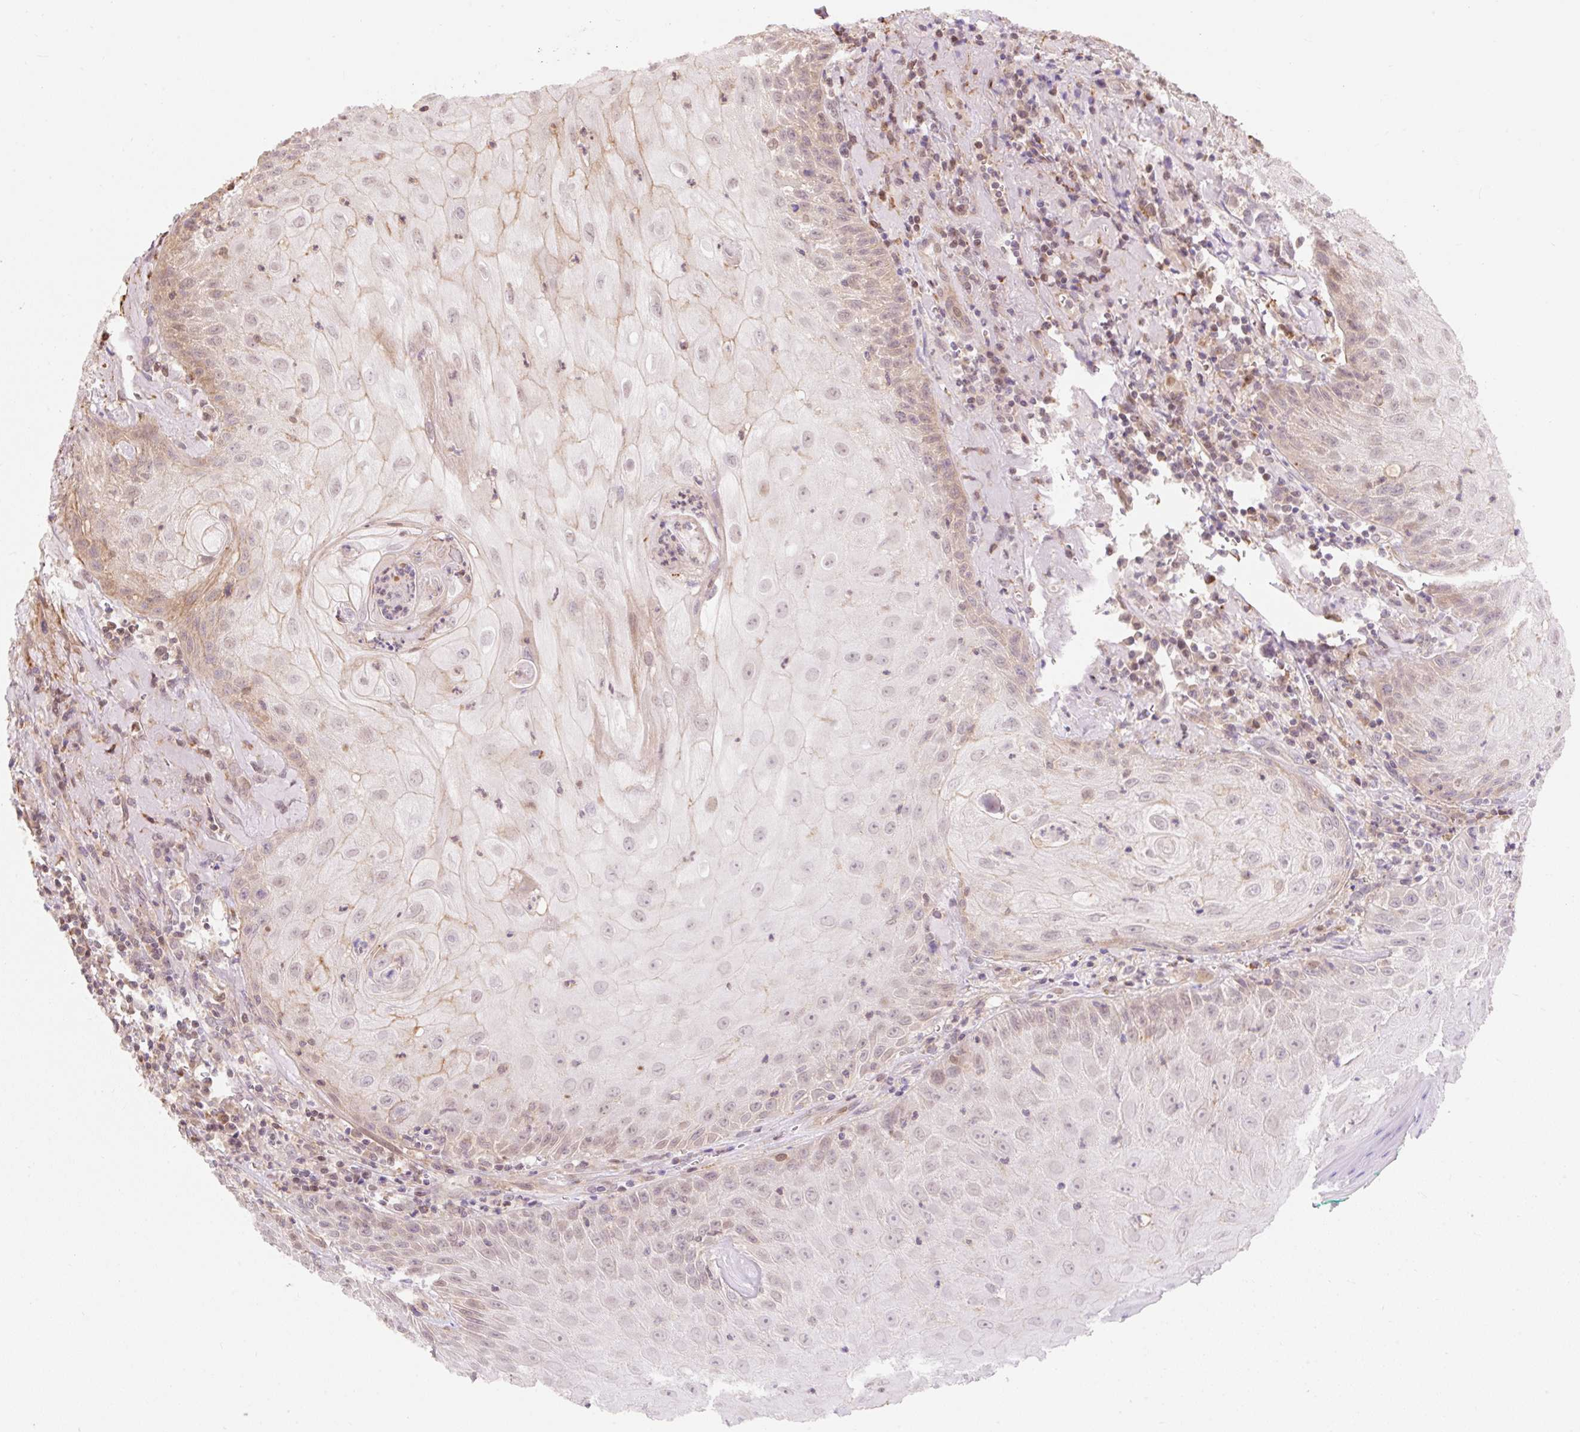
{"staining": {"intensity": "weak", "quantity": "25%-75%", "location": "nuclear"}, "tissue": "head and neck cancer", "cell_type": "Tumor cells", "image_type": "cancer", "snomed": [{"axis": "morphology", "description": "Normal tissue, NOS"}, {"axis": "morphology", "description": "Squamous cell carcinoma, NOS"}, {"axis": "topography", "description": "Oral tissue"}, {"axis": "topography", "description": "Head-Neck"}], "caption": "Immunohistochemical staining of human squamous cell carcinoma (head and neck) exhibits weak nuclear protein staining in approximately 25%-75% of tumor cells. Ihc stains the protein in brown and the nuclei are stained blue.", "gene": "EMC10", "patient": {"sex": "female", "age": 70}}